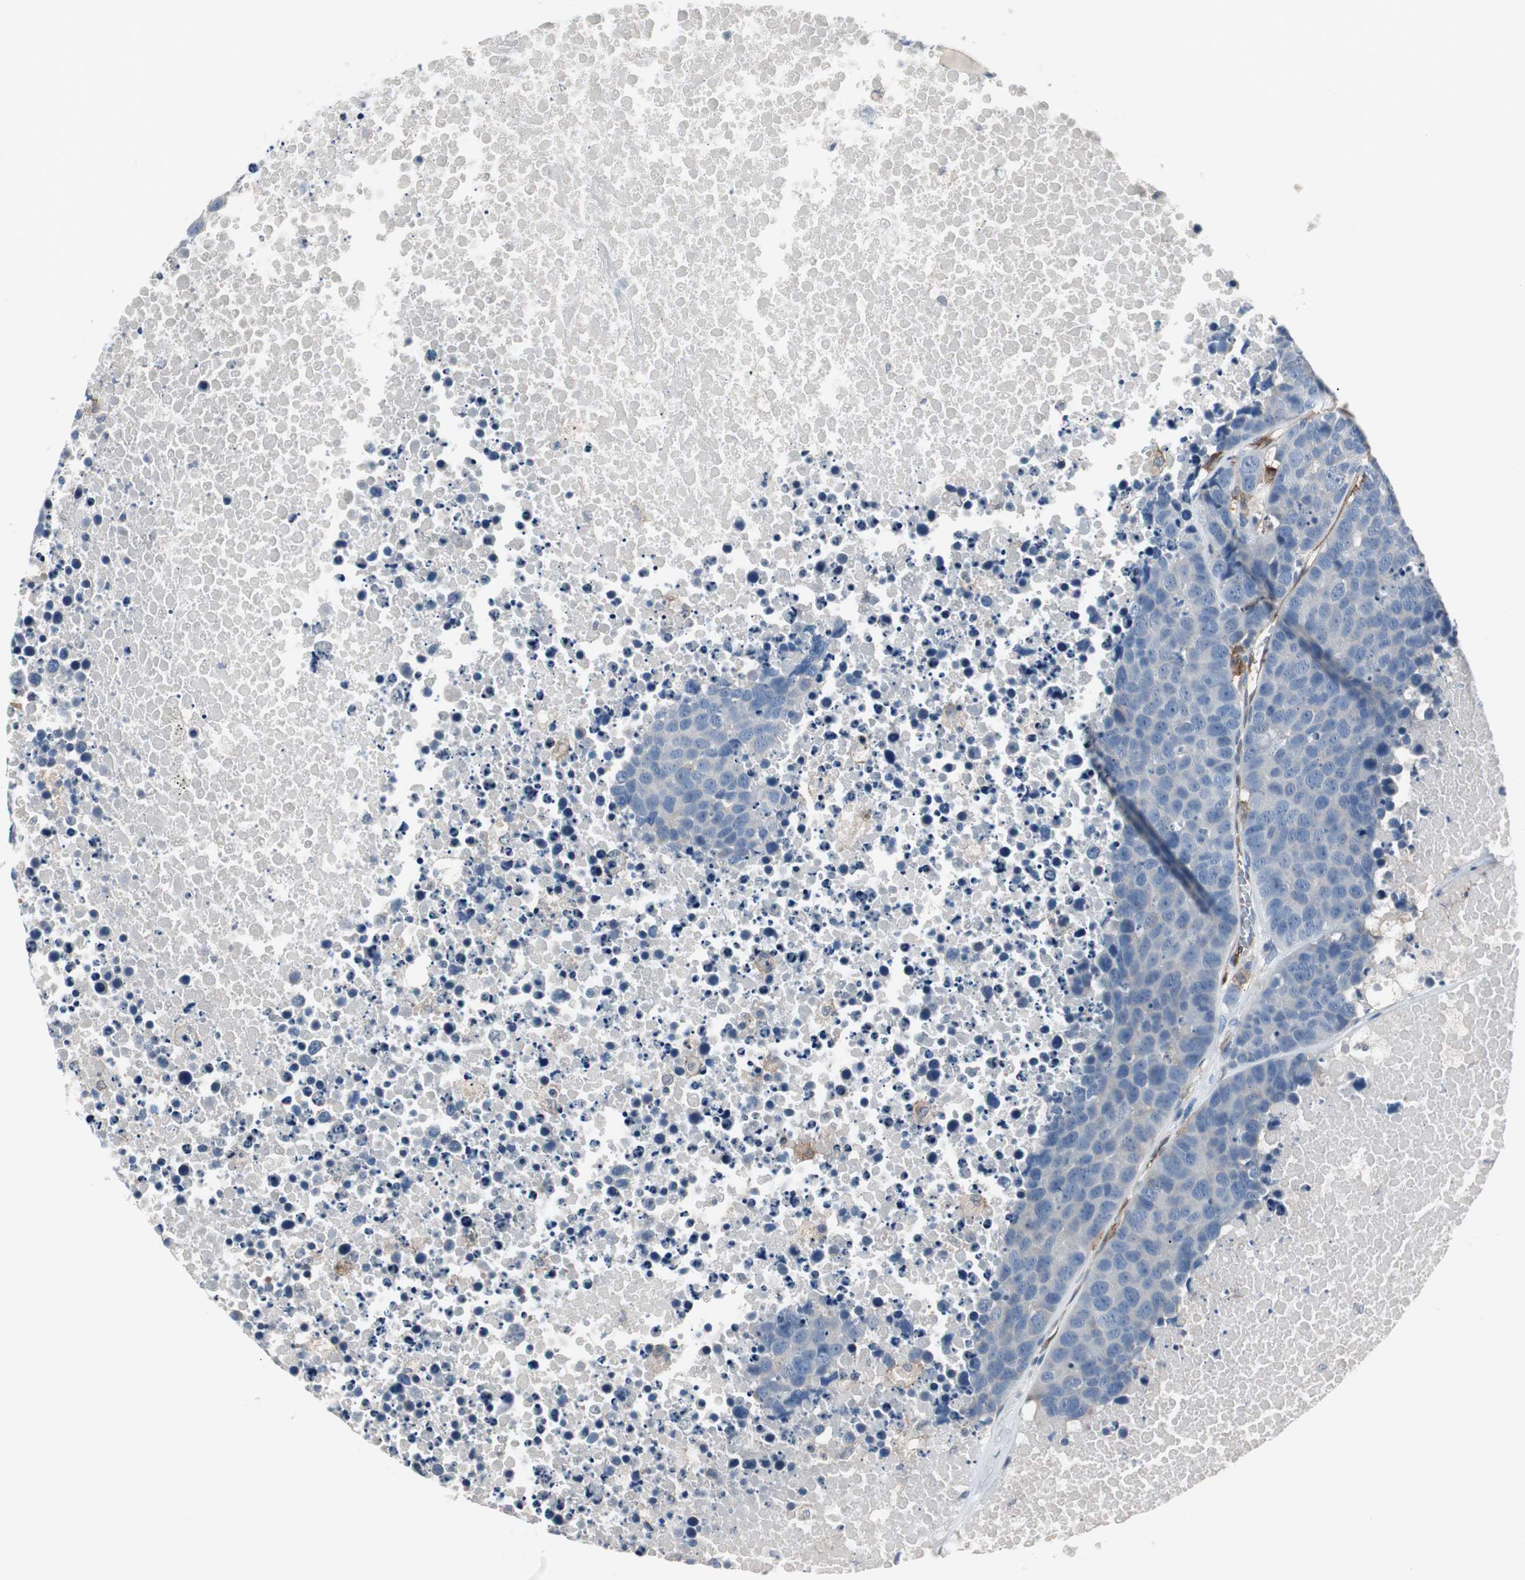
{"staining": {"intensity": "weak", "quantity": "25%-75%", "location": "cytoplasmic/membranous"}, "tissue": "carcinoid", "cell_type": "Tumor cells", "image_type": "cancer", "snomed": [{"axis": "morphology", "description": "Carcinoid, malignant, NOS"}, {"axis": "topography", "description": "Lung"}], "caption": "DAB immunohistochemical staining of carcinoid (malignant) shows weak cytoplasmic/membranous protein positivity in approximately 25%-75% of tumor cells.", "gene": "SWAP70", "patient": {"sex": "male", "age": 60}}